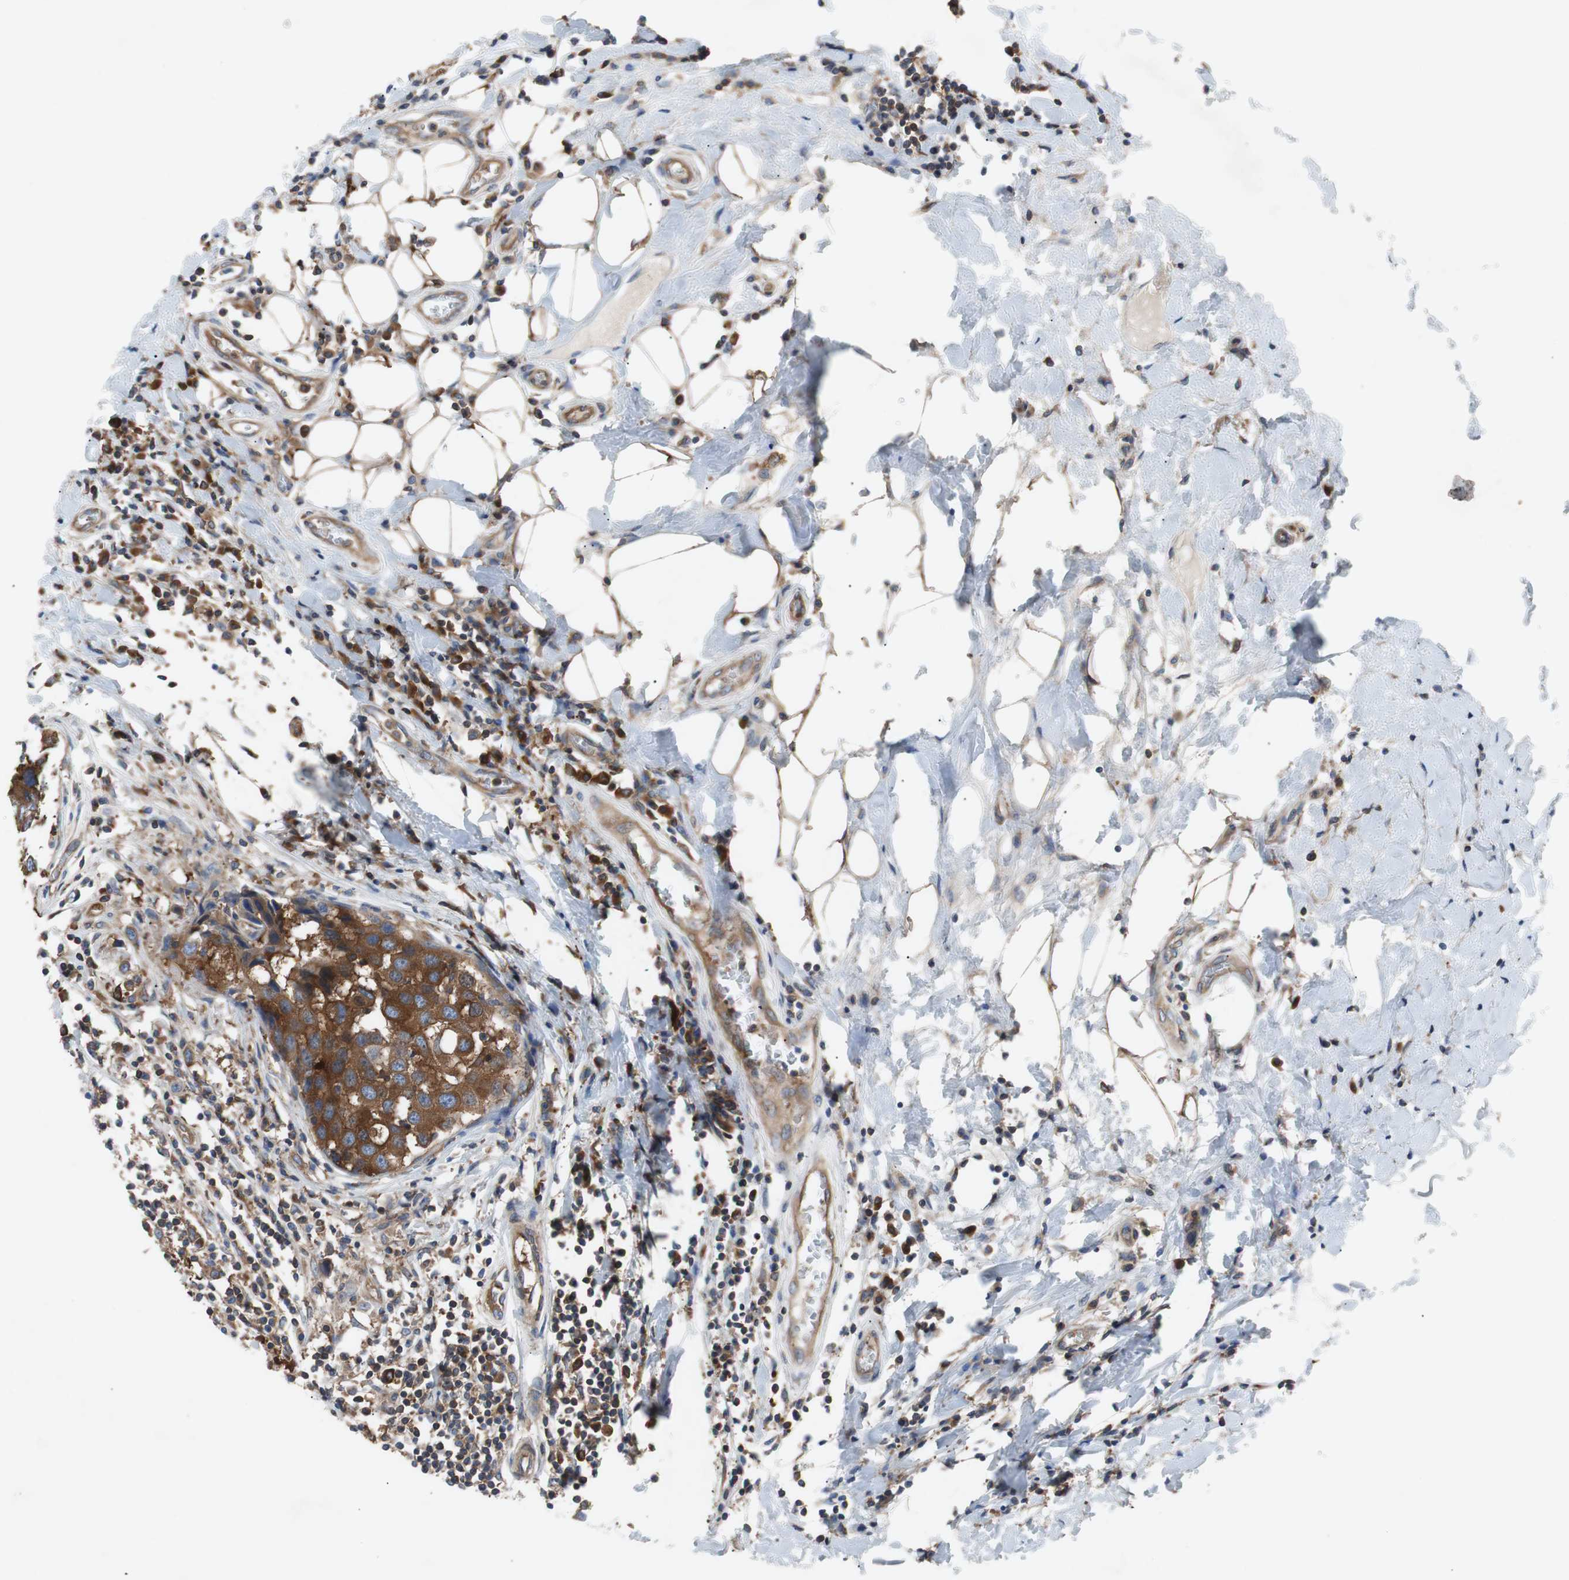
{"staining": {"intensity": "strong", "quantity": ">75%", "location": "cytoplasmic/membranous"}, "tissue": "breast cancer", "cell_type": "Tumor cells", "image_type": "cancer", "snomed": [{"axis": "morphology", "description": "Duct carcinoma"}, {"axis": "topography", "description": "Breast"}], "caption": "Human breast cancer (intraductal carcinoma) stained with a protein marker exhibits strong staining in tumor cells.", "gene": "GYS1", "patient": {"sex": "female", "age": 27}}